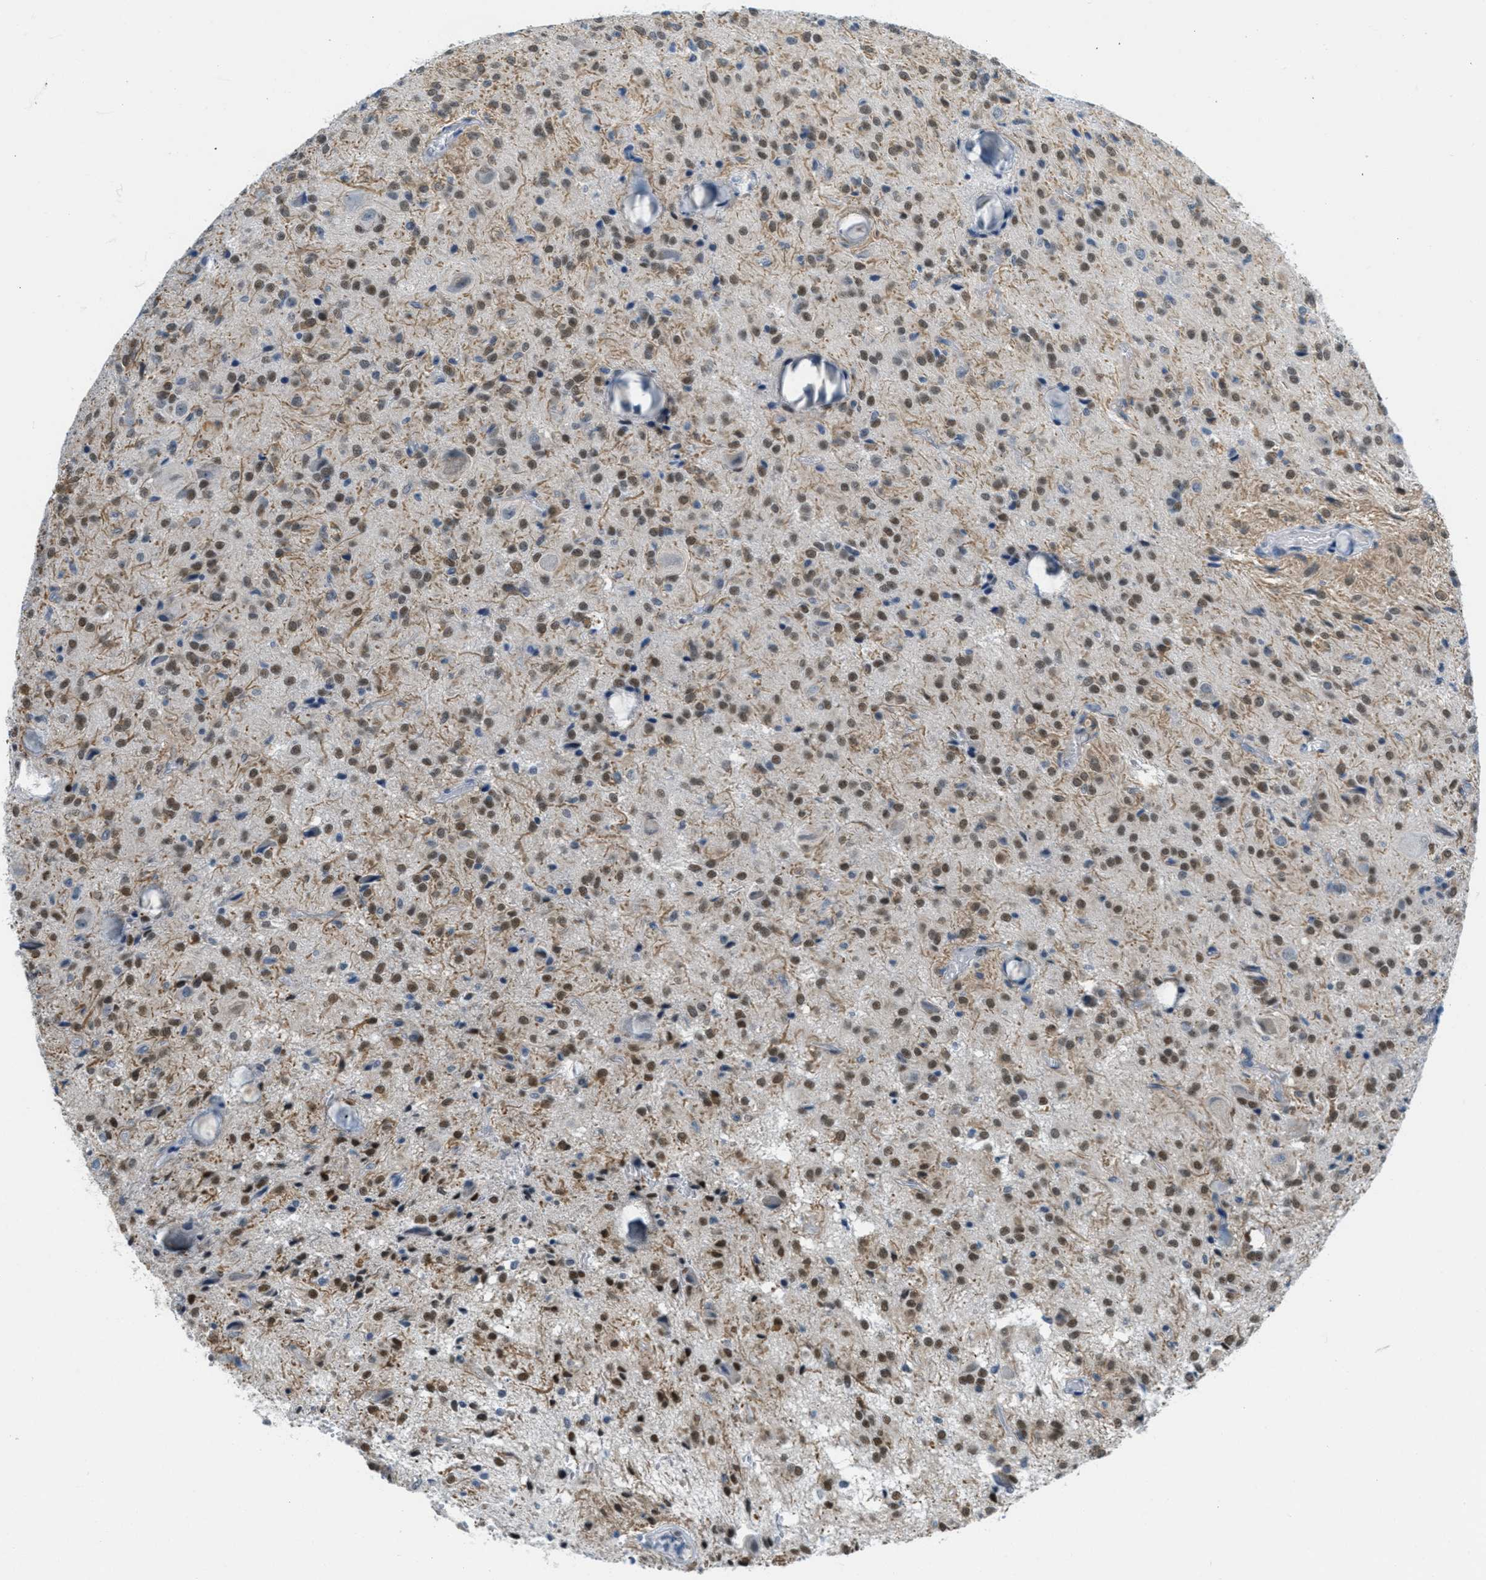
{"staining": {"intensity": "moderate", "quantity": ">75%", "location": "cytoplasmic/membranous,nuclear"}, "tissue": "glioma", "cell_type": "Tumor cells", "image_type": "cancer", "snomed": [{"axis": "morphology", "description": "Glioma, malignant, High grade"}, {"axis": "topography", "description": "Brain"}], "caption": "Glioma tissue displays moderate cytoplasmic/membranous and nuclear positivity in about >75% of tumor cells, visualized by immunohistochemistry.", "gene": "HS3ST2", "patient": {"sex": "female", "age": 59}}